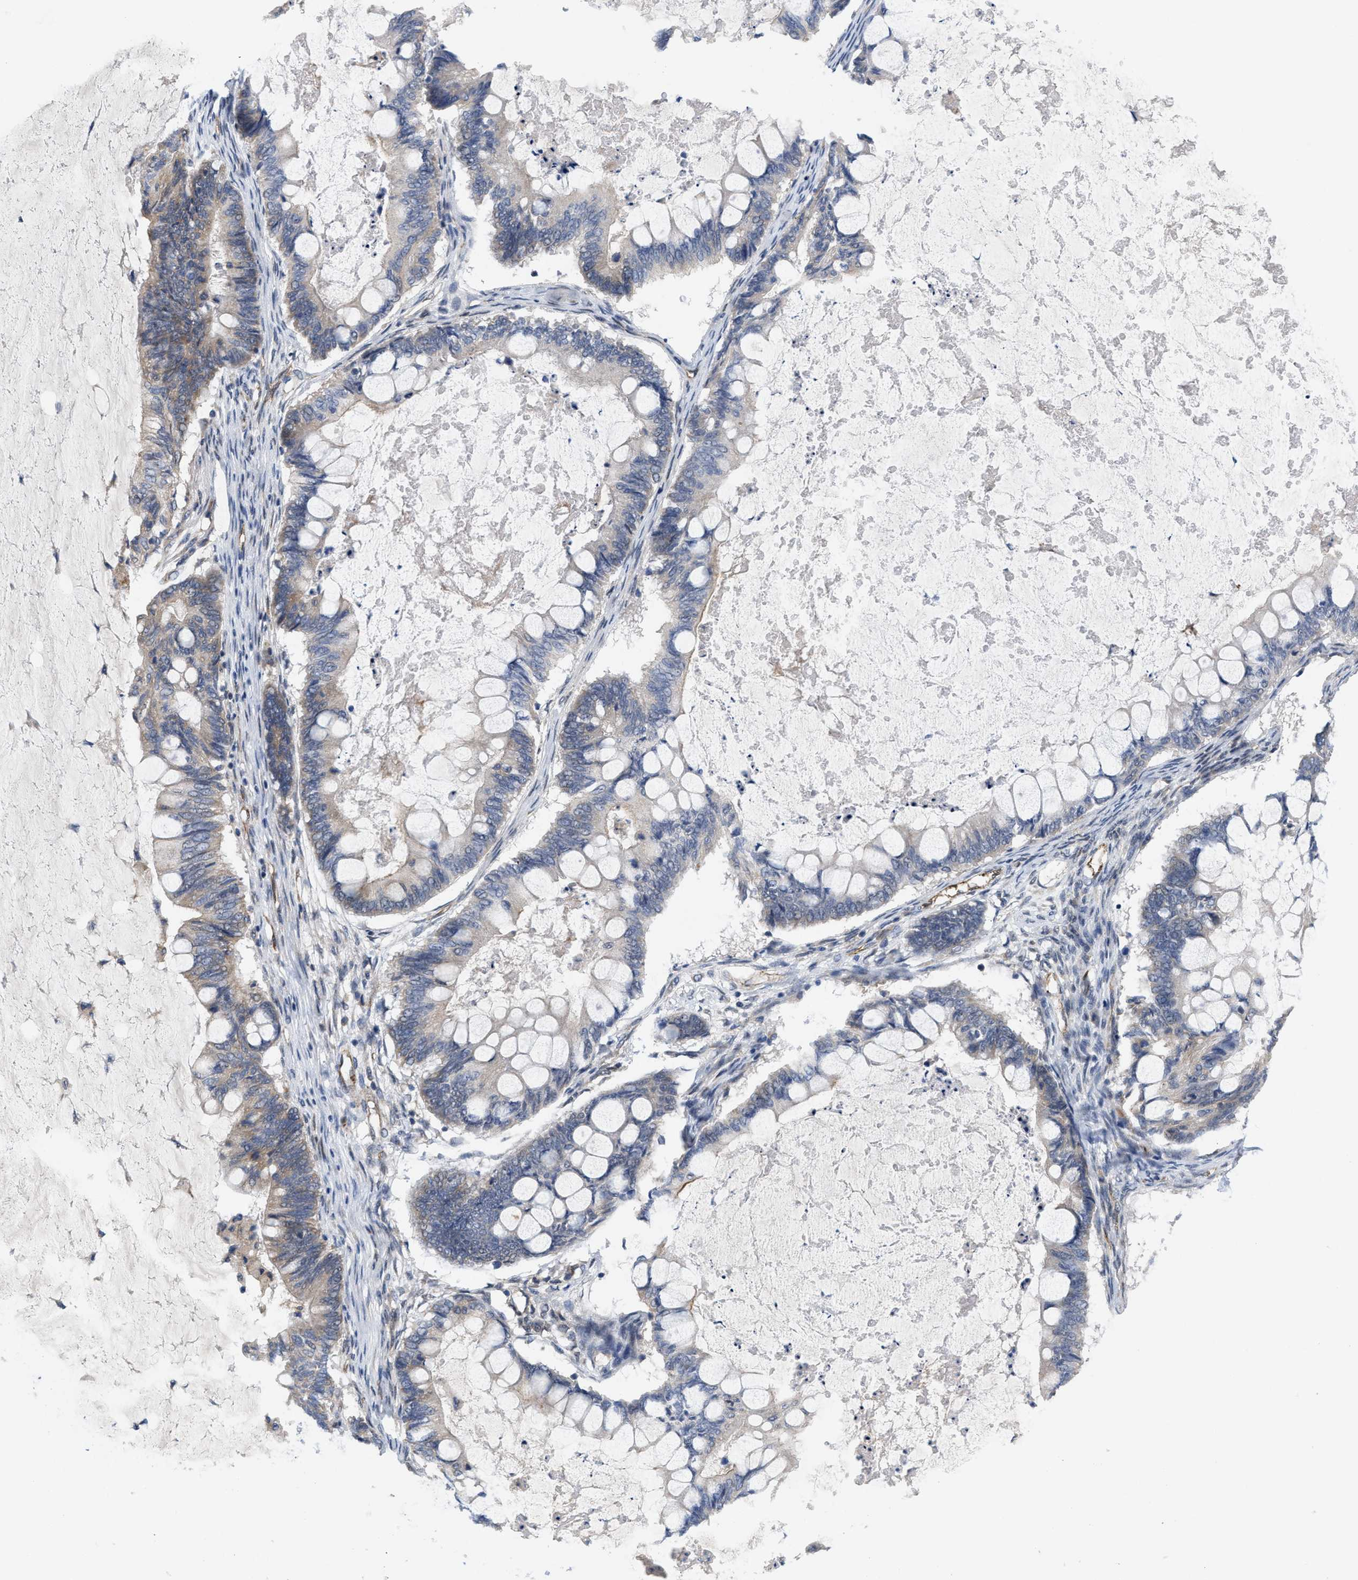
{"staining": {"intensity": "weak", "quantity": "<25%", "location": "cytoplasmic/membranous"}, "tissue": "ovarian cancer", "cell_type": "Tumor cells", "image_type": "cancer", "snomed": [{"axis": "morphology", "description": "Cystadenocarcinoma, mucinous, NOS"}, {"axis": "topography", "description": "Ovary"}], "caption": "Photomicrograph shows no protein expression in tumor cells of ovarian mucinous cystadenocarcinoma tissue.", "gene": "EOGT", "patient": {"sex": "female", "age": 61}}